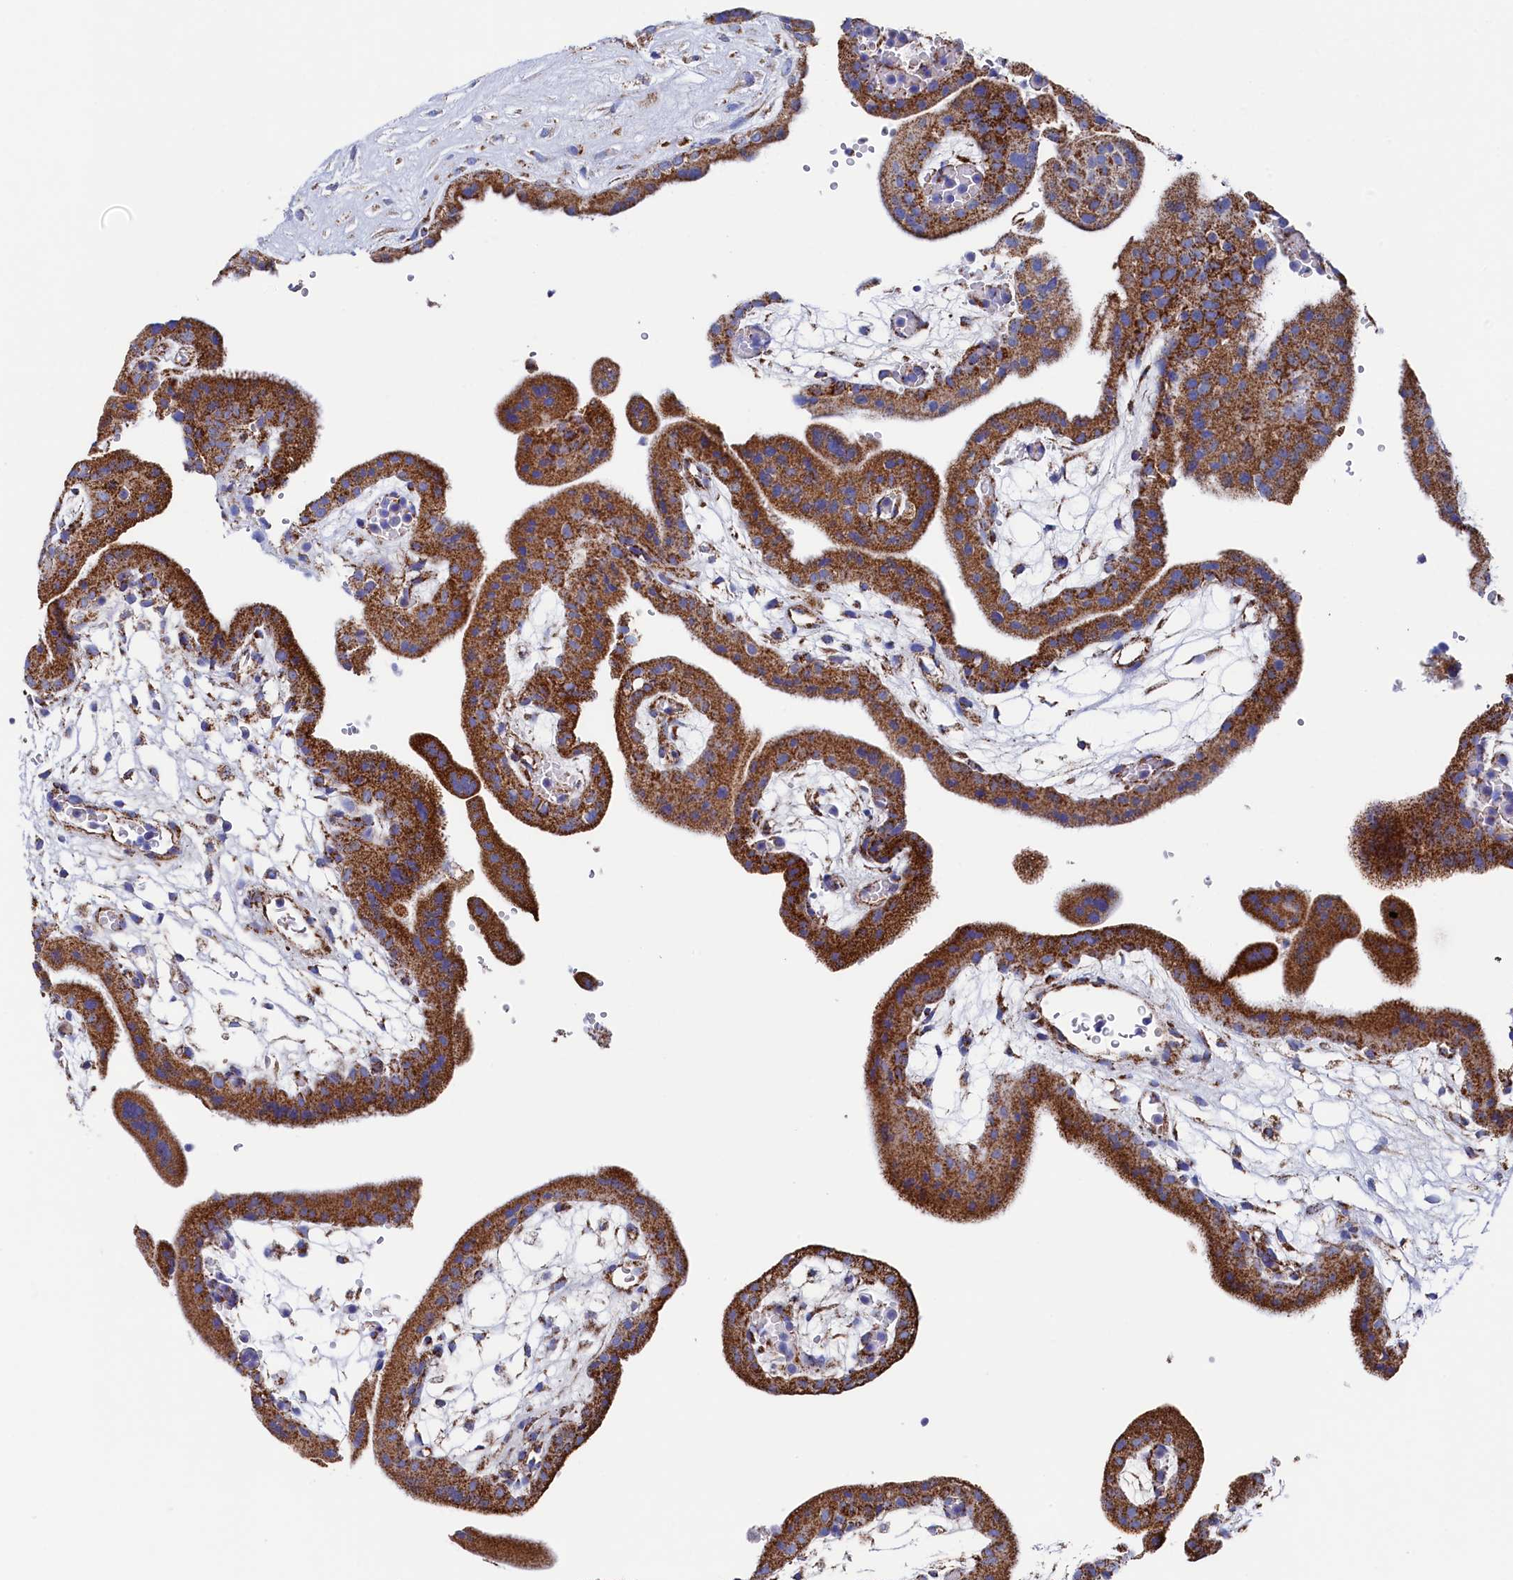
{"staining": {"intensity": "weak", "quantity": "<25%", "location": "cytoplasmic/membranous"}, "tissue": "placenta", "cell_type": "Decidual cells", "image_type": "normal", "snomed": [{"axis": "morphology", "description": "Normal tissue, NOS"}, {"axis": "topography", "description": "Placenta"}], "caption": "Unremarkable placenta was stained to show a protein in brown. There is no significant positivity in decidual cells. Brightfield microscopy of immunohistochemistry (IHC) stained with DAB (3,3'-diaminobenzidine) (brown) and hematoxylin (blue), captured at high magnification.", "gene": "MMAB", "patient": {"sex": "female", "age": 18}}